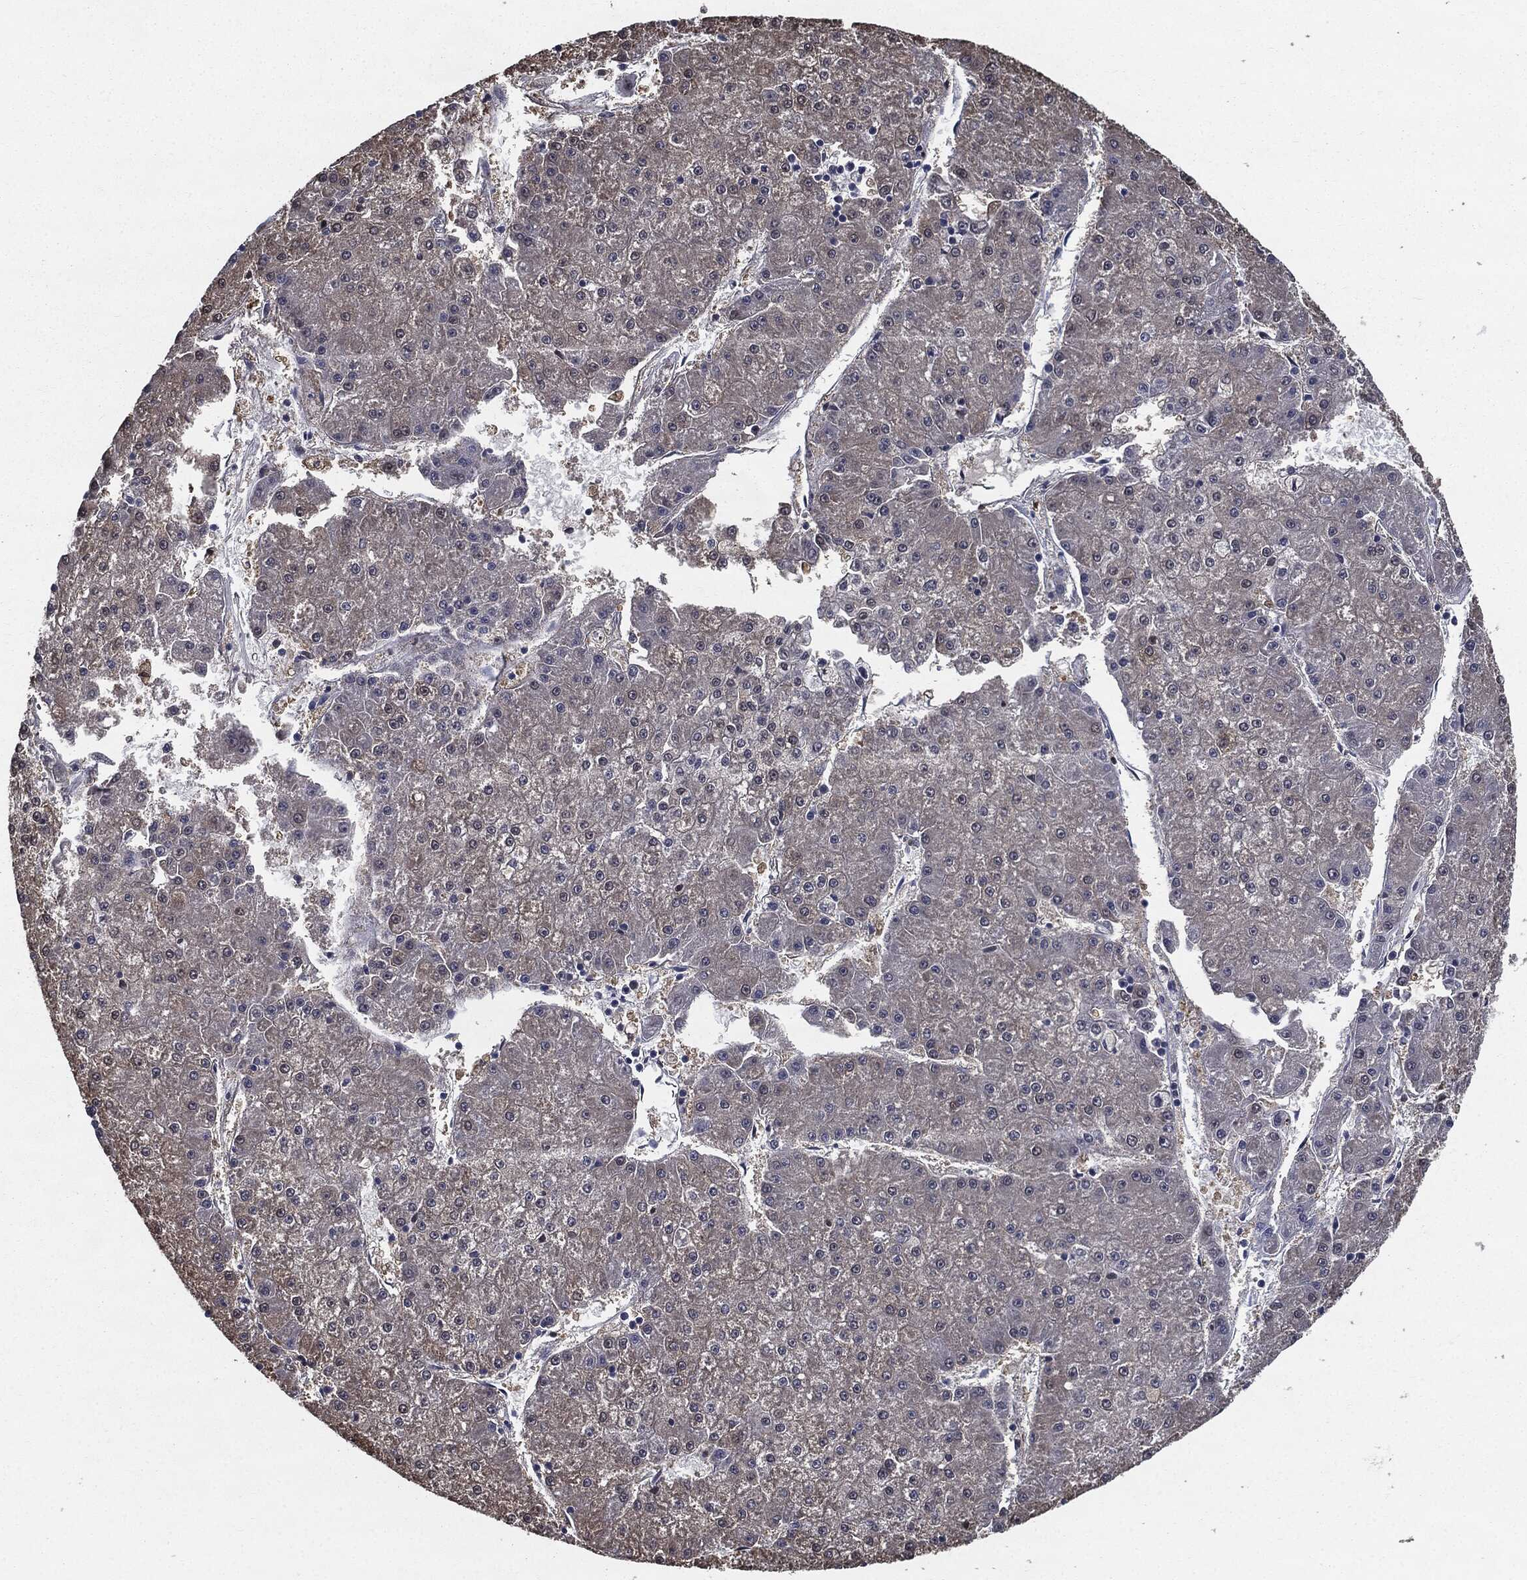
{"staining": {"intensity": "negative", "quantity": "none", "location": "none"}, "tissue": "liver cancer", "cell_type": "Tumor cells", "image_type": "cancer", "snomed": [{"axis": "morphology", "description": "Carcinoma, Hepatocellular, NOS"}, {"axis": "topography", "description": "Liver"}], "caption": "IHC image of neoplastic tissue: human hepatocellular carcinoma (liver) stained with DAB shows no significant protein expression in tumor cells.", "gene": "JUN", "patient": {"sex": "male", "age": 73}}